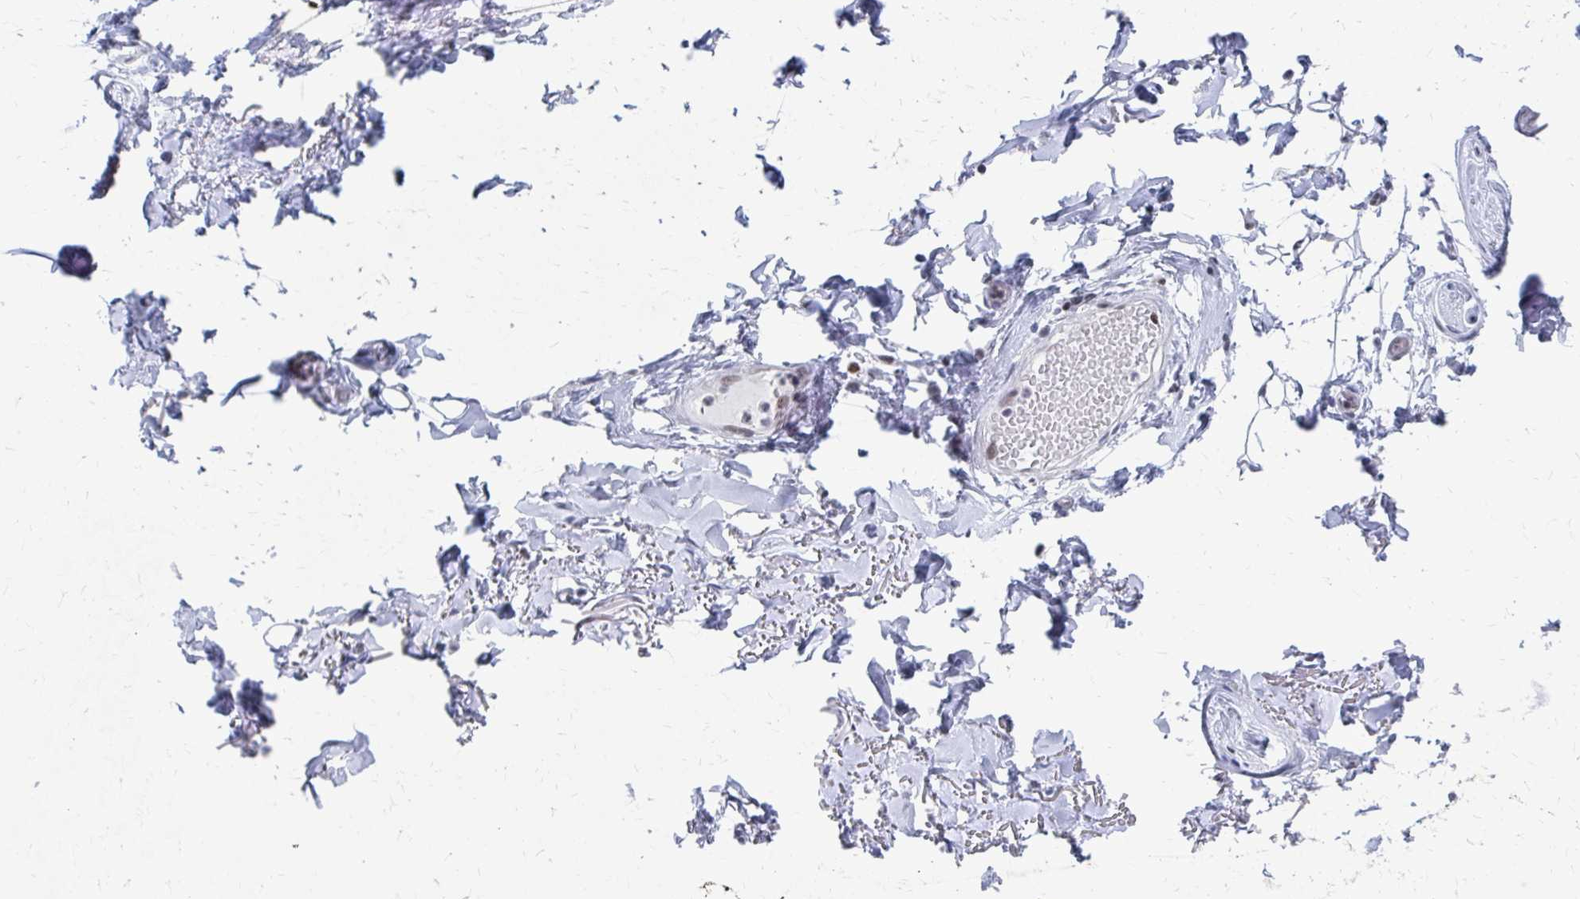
{"staining": {"intensity": "negative", "quantity": "none", "location": "none"}, "tissue": "adipose tissue", "cell_type": "Adipocytes", "image_type": "normal", "snomed": [{"axis": "morphology", "description": "Normal tissue, NOS"}, {"axis": "topography", "description": "Anal"}, {"axis": "topography", "description": "Peripheral nerve tissue"}], "caption": "DAB (3,3'-diaminobenzidine) immunohistochemical staining of benign human adipose tissue reveals no significant staining in adipocytes.", "gene": "CDIN1", "patient": {"sex": "male", "age": 78}}